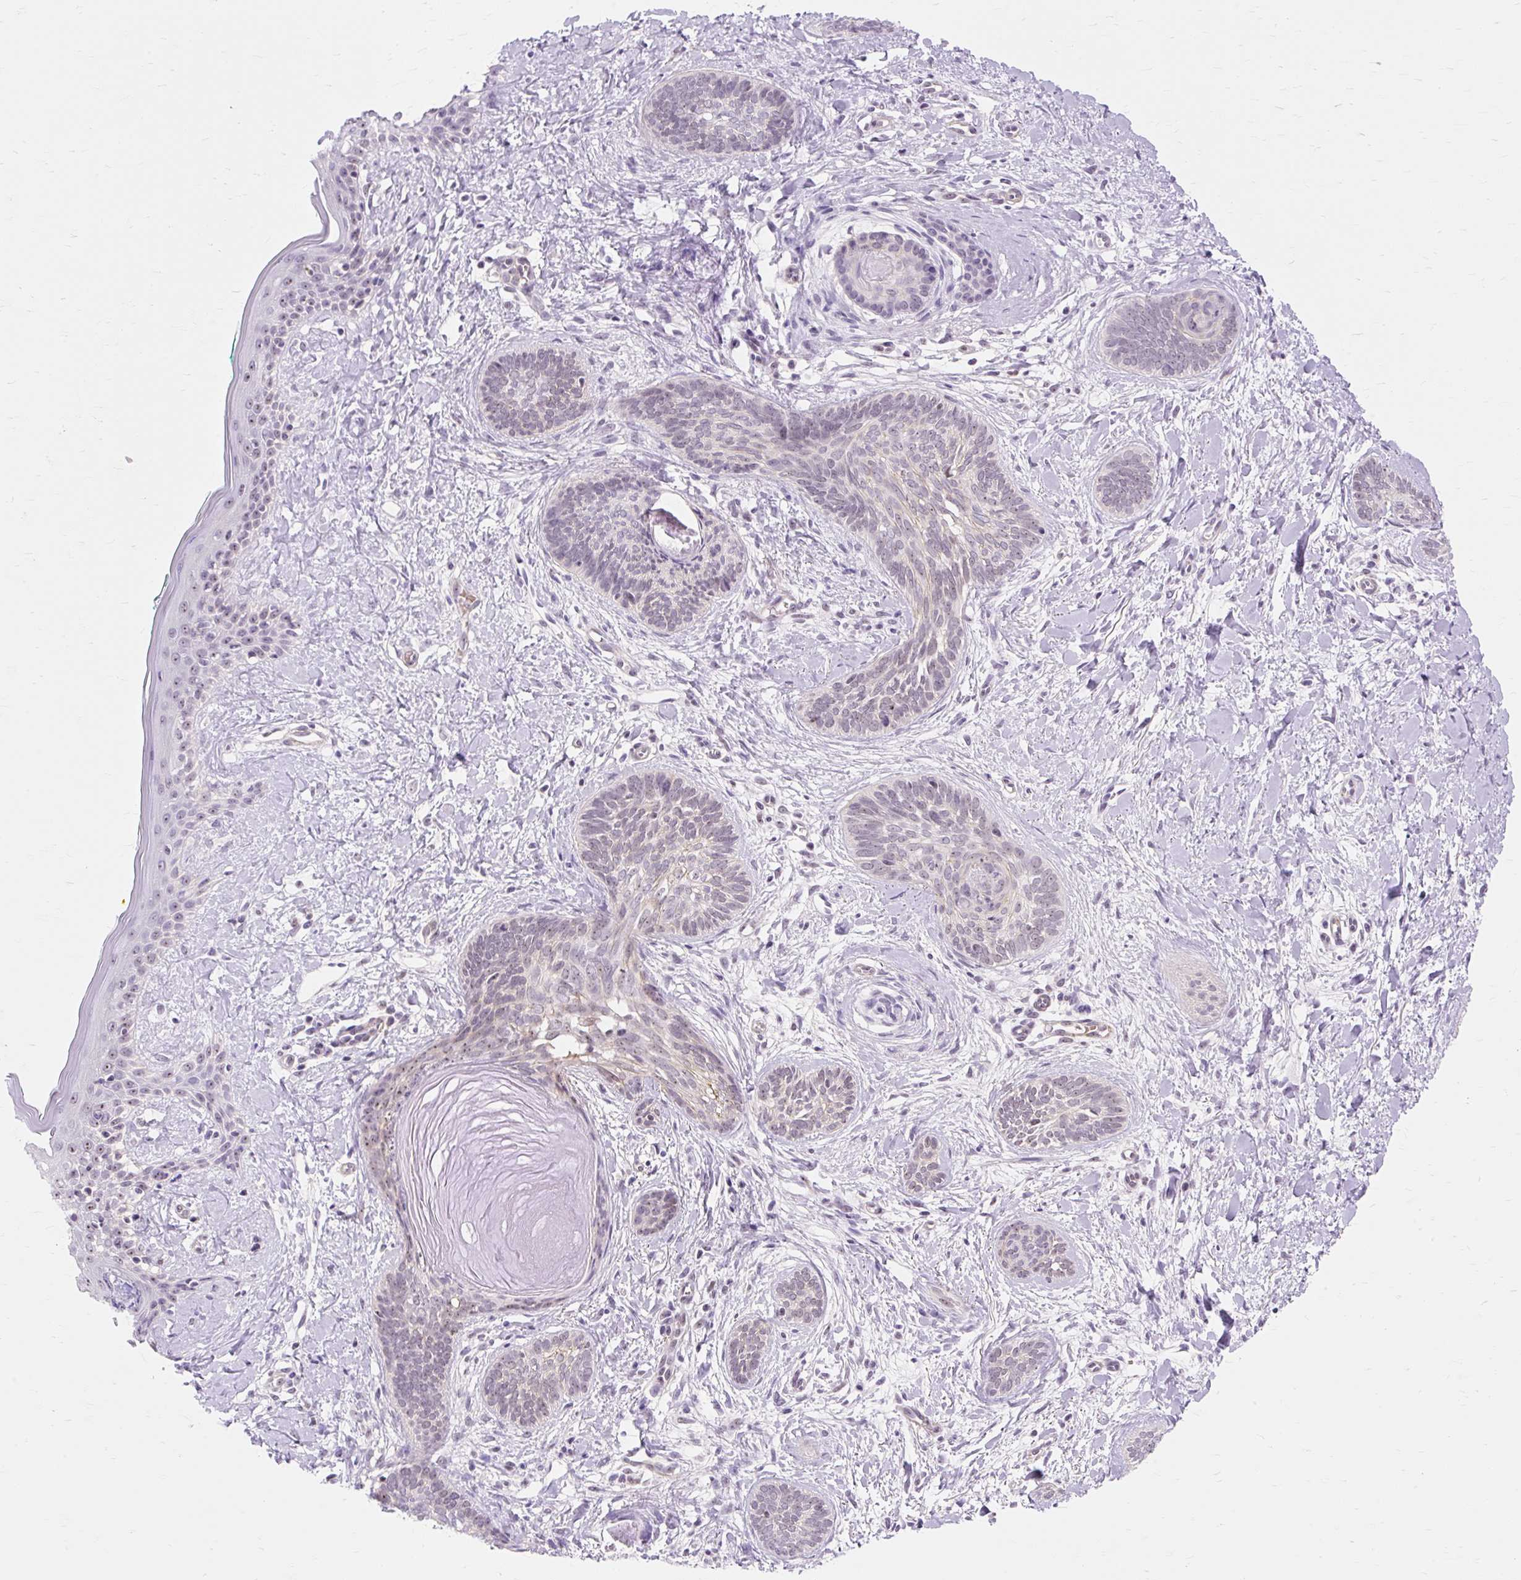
{"staining": {"intensity": "weak", "quantity": "25%-75%", "location": "nuclear"}, "tissue": "skin cancer", "cell_type": "Tumor cells", "image_type": "cancer", "snomed": [{"axis": "morphology", "description": "Basal cell carcinoma"}, {"axis": "topography", "description": "Skin"}], "caption": "A brown stain labels weak nuclear positivity of a protein in human skin cancer (basal cell carcinoma) tumor cells.", "gene": "OBP2A", "patient": {"sex": "female", "age": 81}}